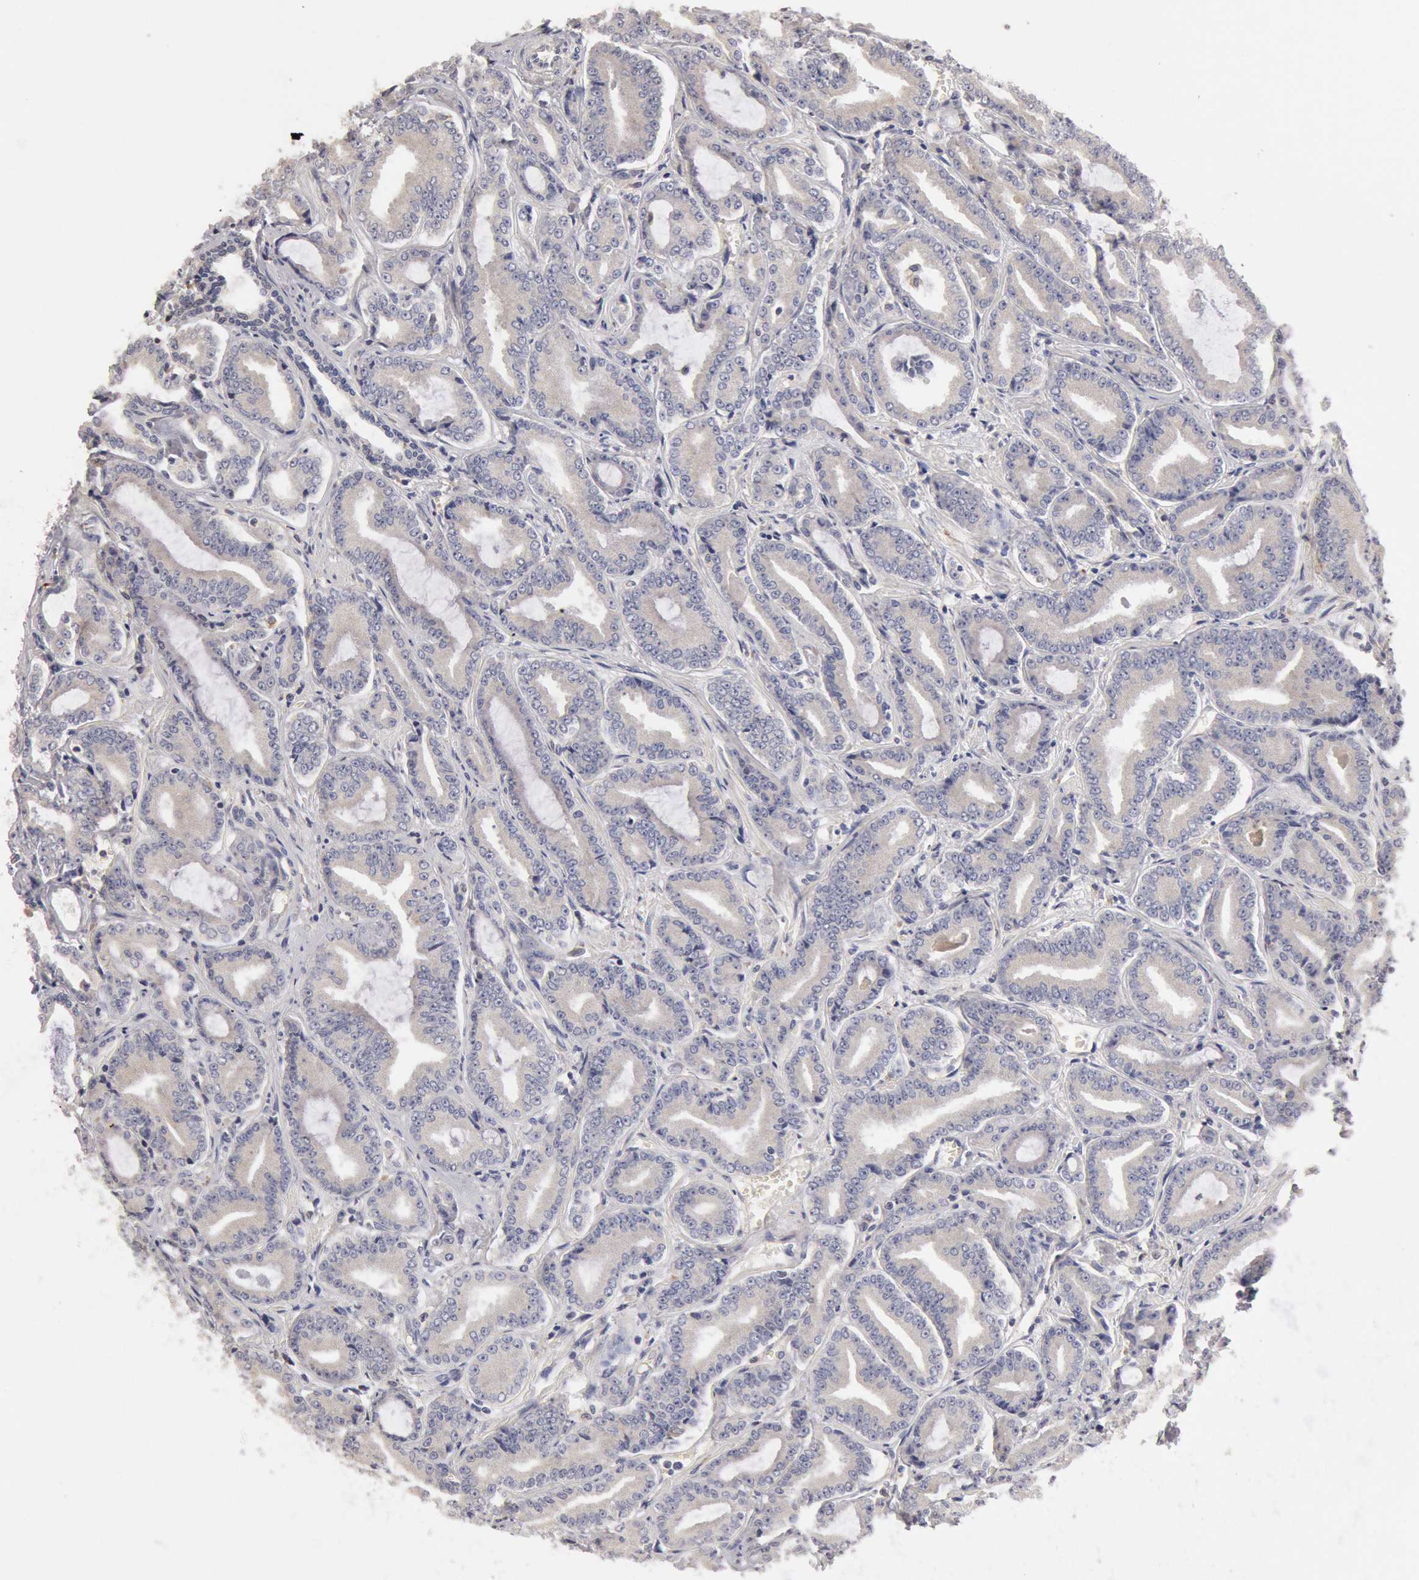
{"staining": {"intensity": "negative", "quantity": "none", "location": "none"}, "tissue": "prostate cancer", "cell_type": "Tumor cells", "image_type": "cancer", "snomed": [{"axis": "morphology", "description": "Adenocarcinoma, Low grade"}, {"axis": "topography", "description": "Prostate"}], "caption": "High magnification brightfield microscopy of prostate cancer stained with DAB (brown) and counterstained with hematoxylin (blue): tumor cells show no significant expression.", "gene": "OSBPL8", "patient": {"sex": "male", "age": 65}}